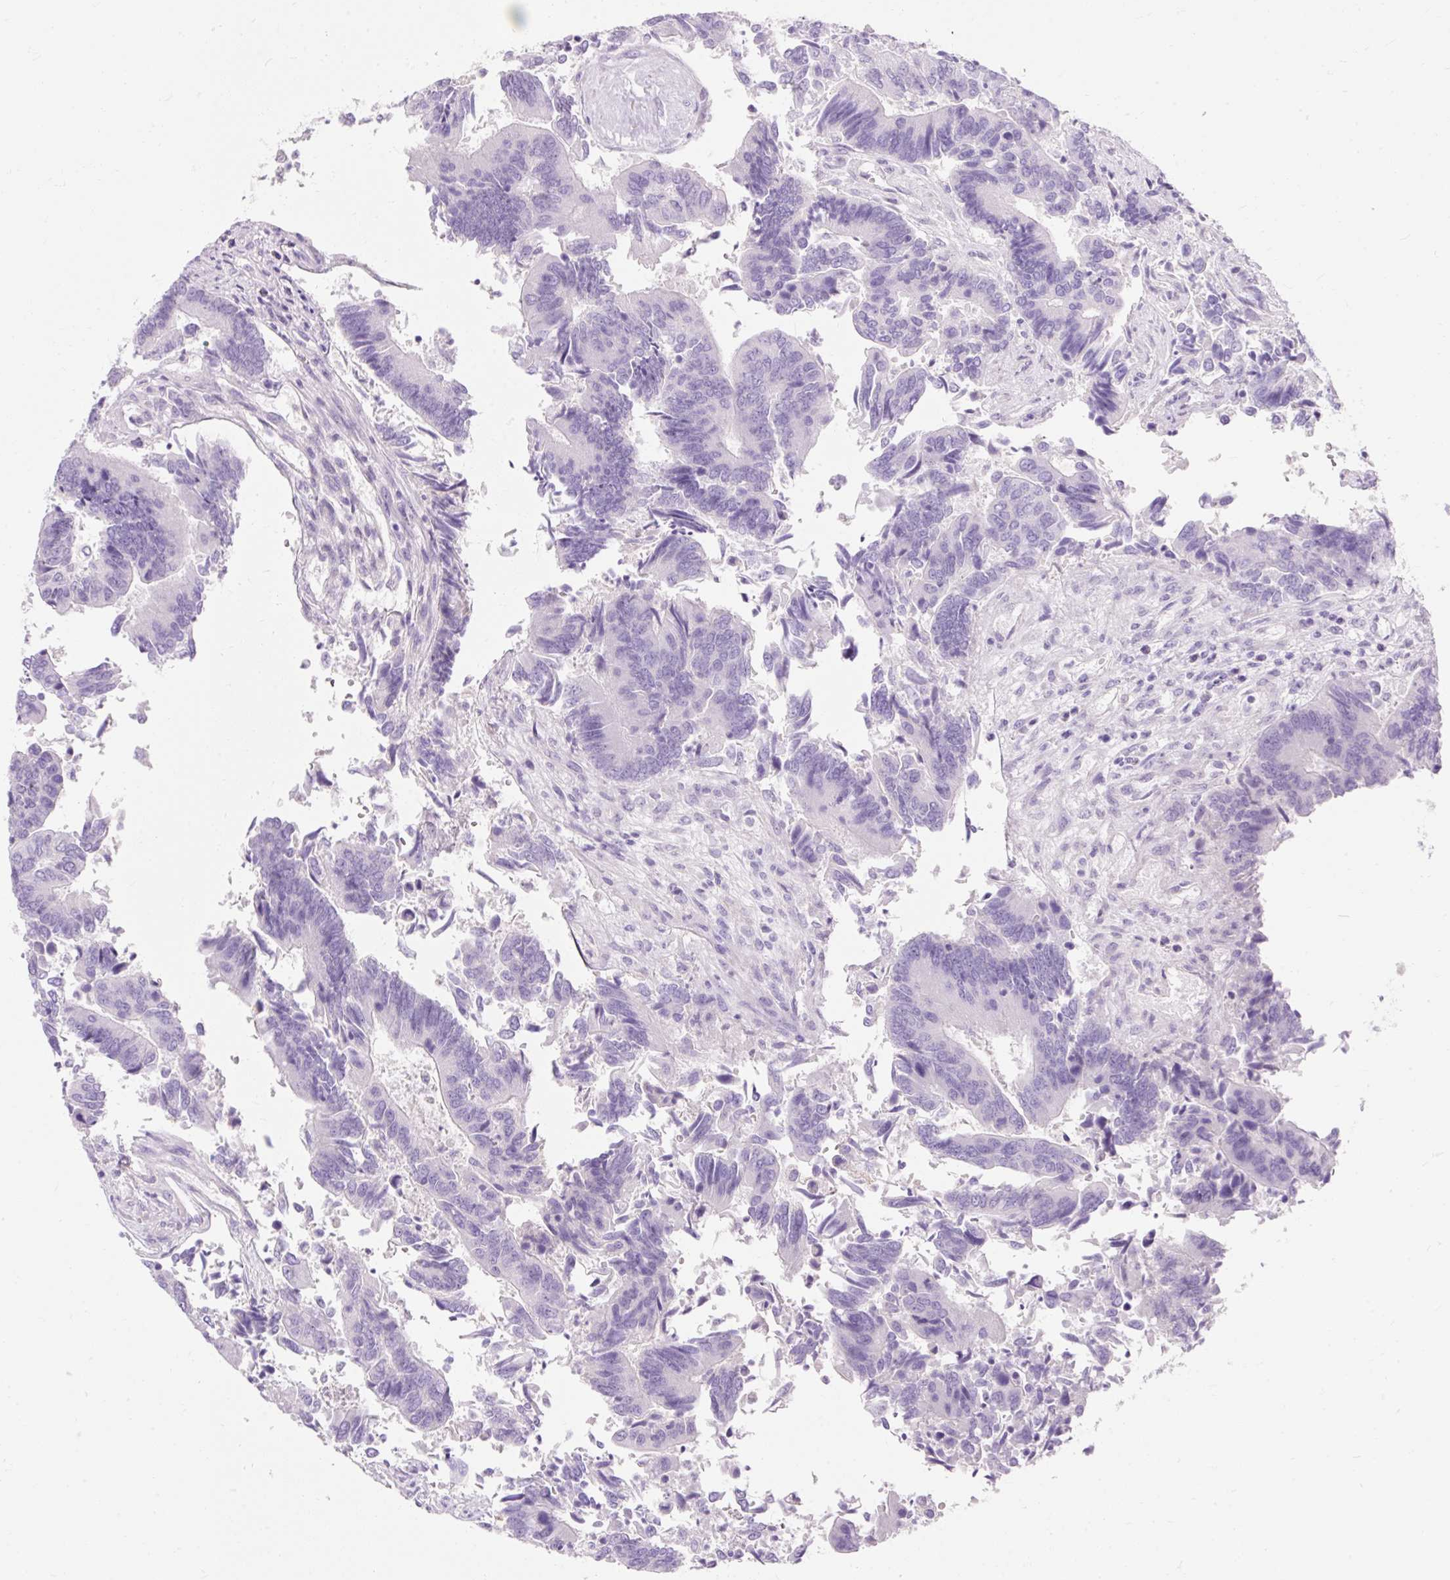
{"staining": {"intensity": "negative", "quantity": "none", "location": "none"}, "tissue": "colorectal cancer", "cell_type": "Tumor cells", "image_type": "cancer", "snomed": [{"axis": "morphology", "description": "Adenocarcinoma, NOS"}, {"axis": "topography", "description": "Colon"}], "caption": "A micrograph of colorectal cancer (adenocarcinoma) stained for a protein demonstrates no brown staining in tumor cells.", "gene": "TMEM213", "patient": {"sex": "female", "age": 67}}